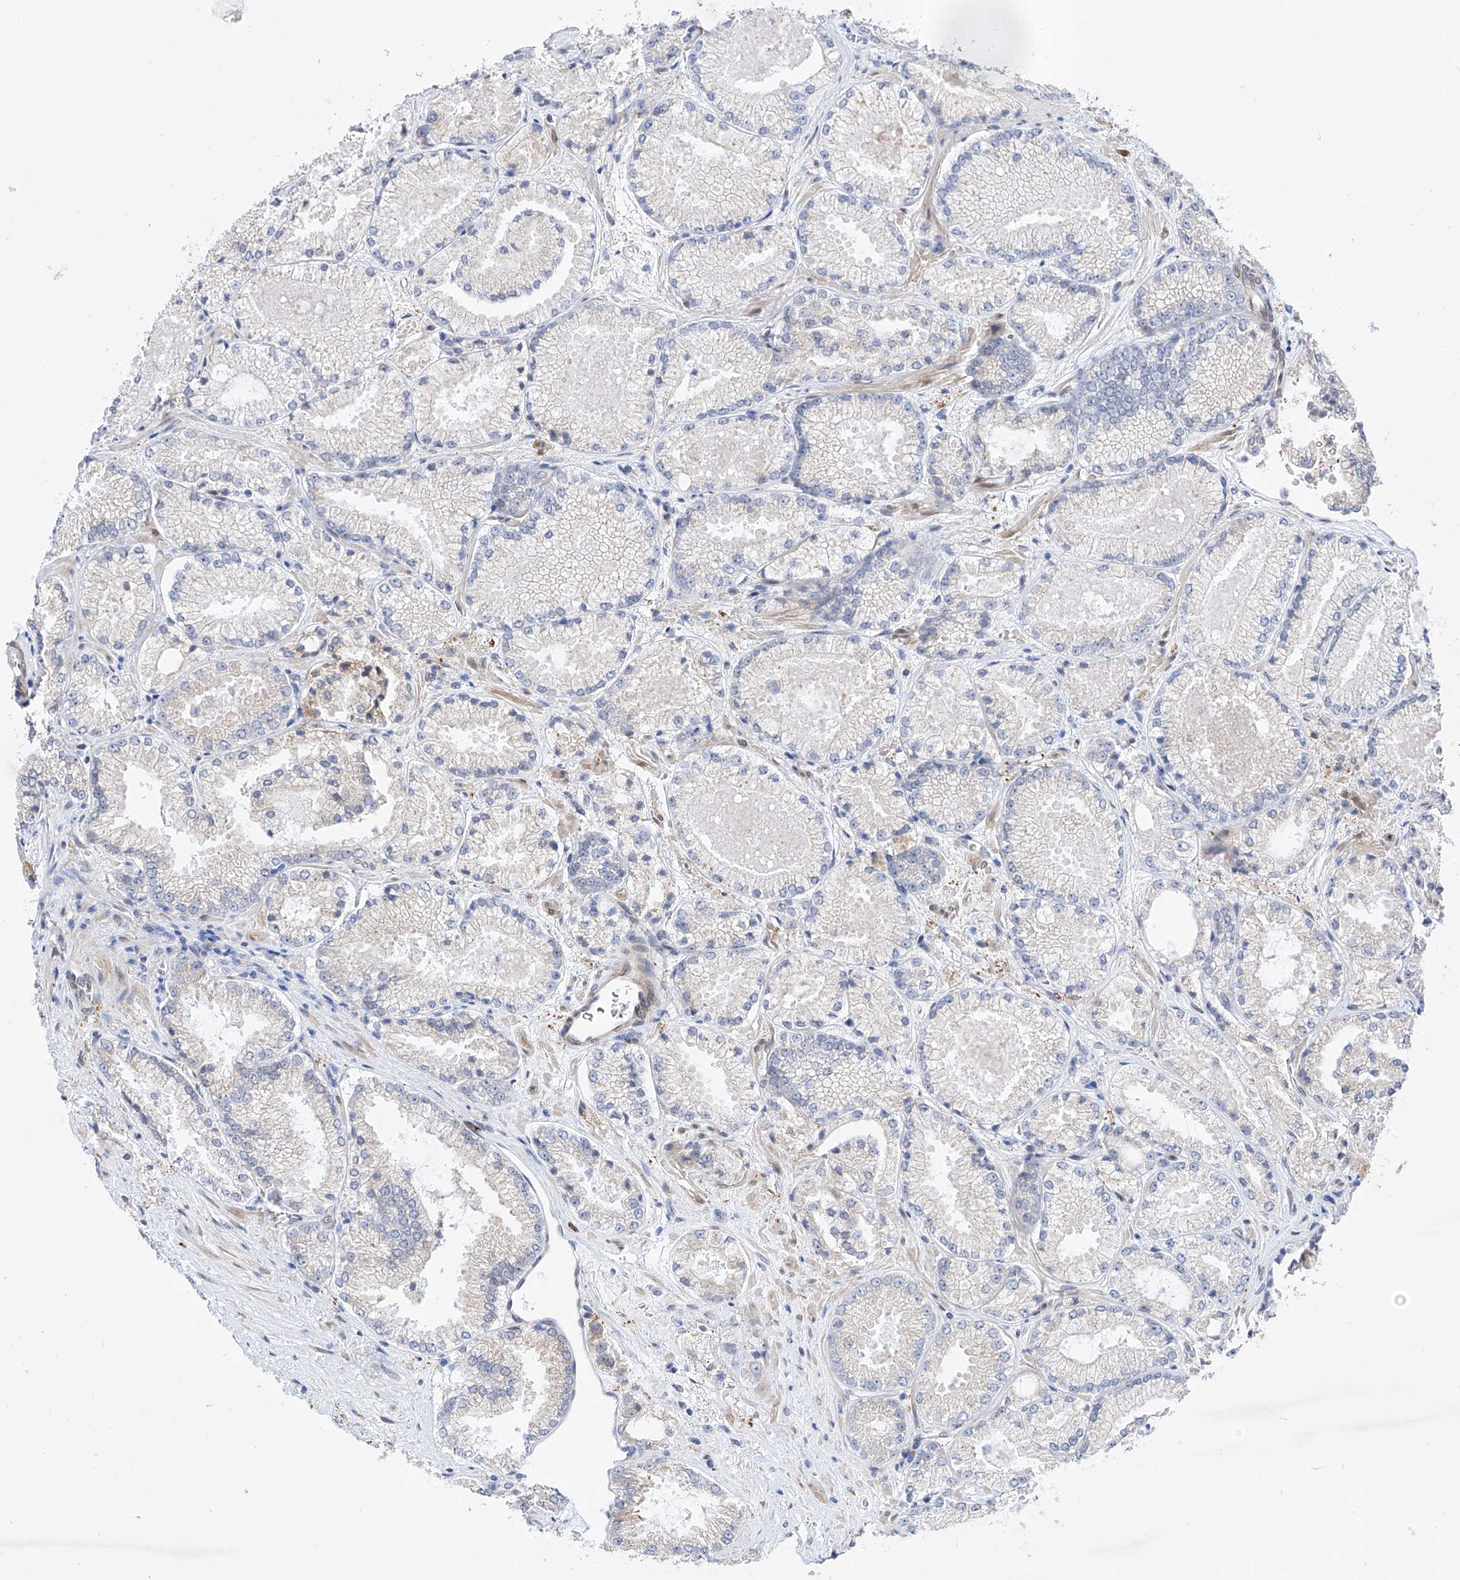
{"staining": {"intensity": "negative", "quantity": "none", "location": "none"}, "tissue": "prostate cancer", "cell_type": "Tumor cells", "image_type": "cancer", "snomed": [{"axis": "morphology", "description": "Adenocarcinoma, High grade"}, {"axis": "topography", "description": "Prostate"}], "caption": "Tumor cells show no significant expression in adenocarcinoma (high-grade) (prostate). The staining is performed using DAB (3,3'-diaminobenzidine) brown chromogen with nuclei counter-stained in using hematoxylin.", "gene": "LCLAT1", "patient": {"sex": "male", "age": 73}}